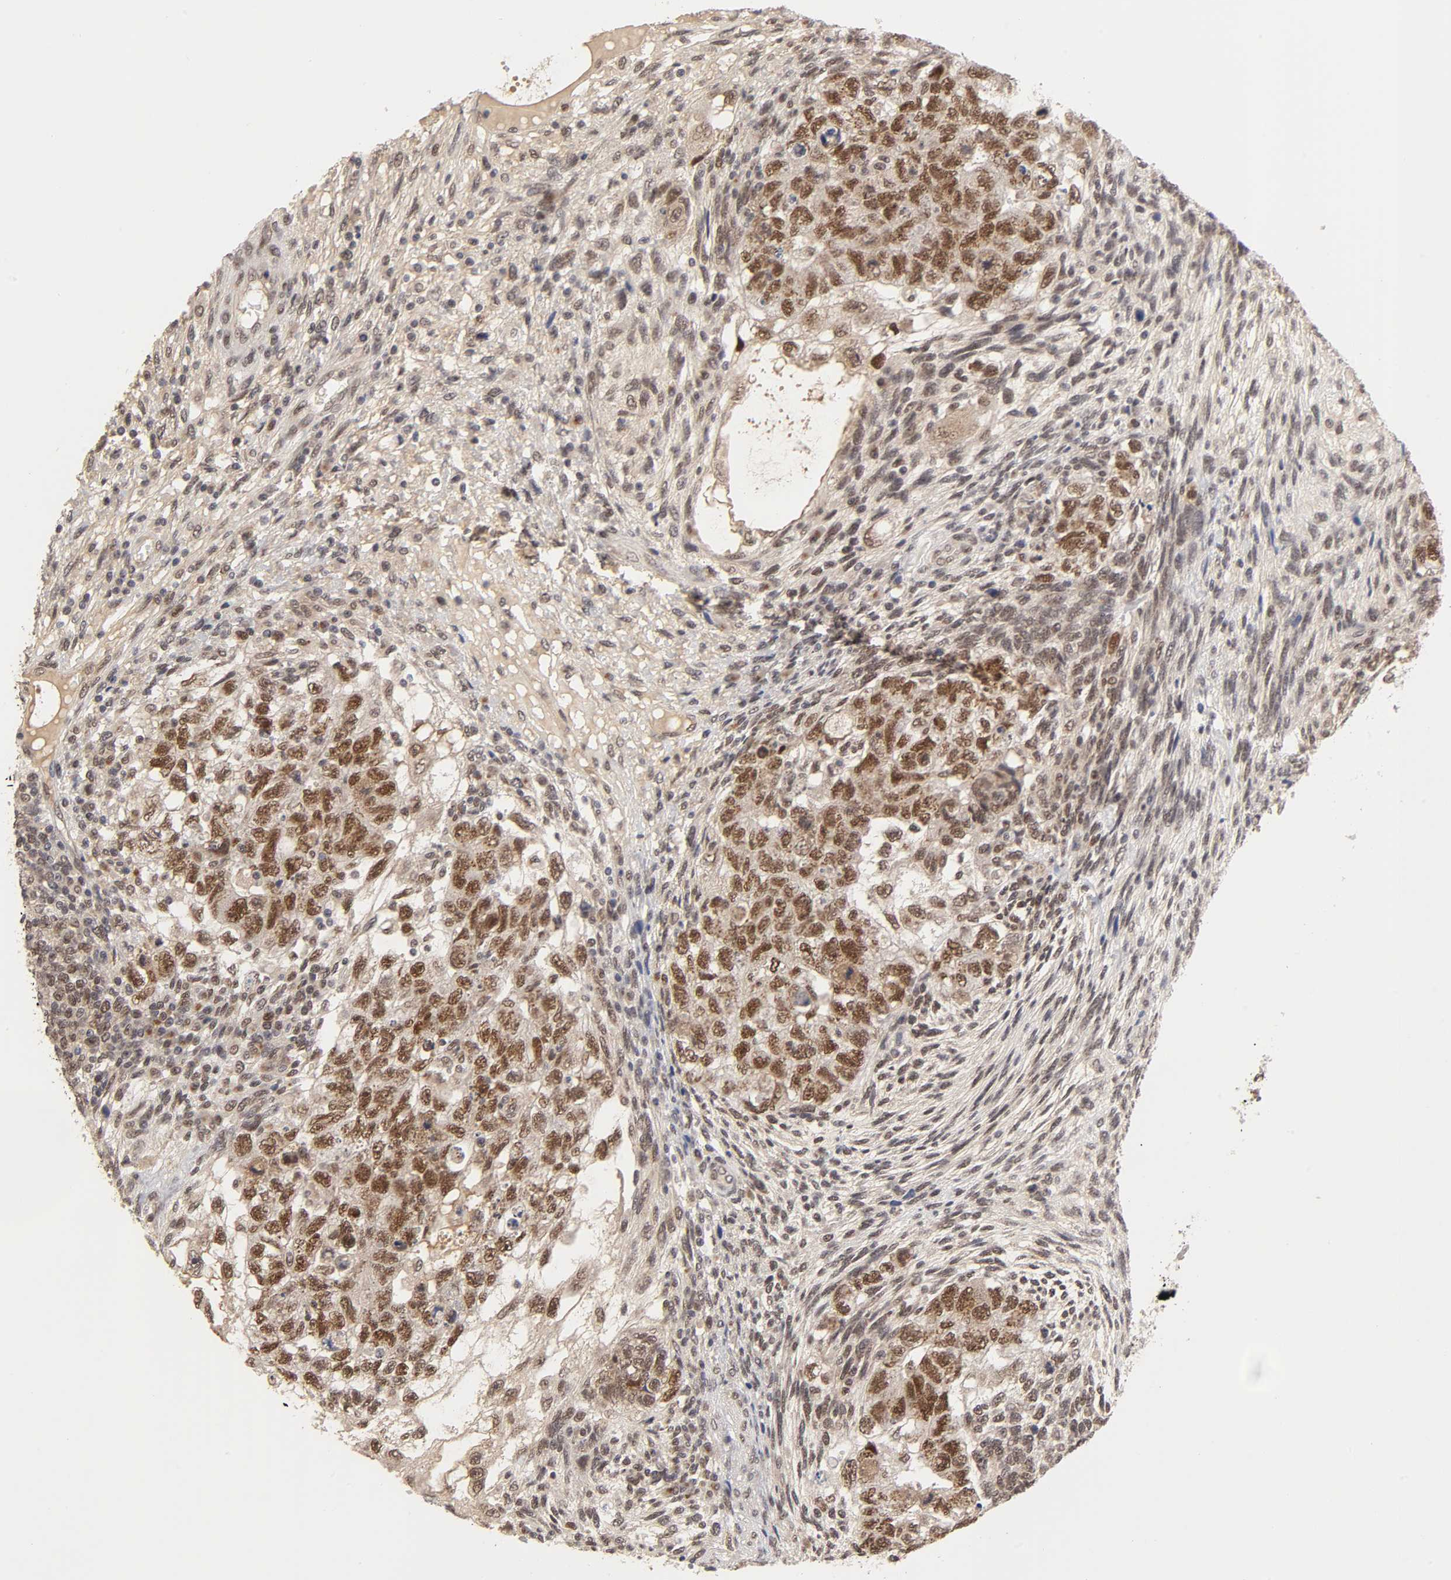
{"staining": {"intensity": "strong", "quantity": ">75%", "location": "cytoplasmic/membranous,nuclear"}, "tissue": "testis cancer", "cell_type": "Tumor cells", "image_type": "cancer", "snomed": [{"axis": "morphology", "description": "Normal tissue, NOS"}, {"axis": "morphology", "description": "Carcinoma, Embryonal, NOS"}, {"axis": "topography", "description": "Testis"}], "caption": "The micrograph demonstrates a brown stain indicating the presence of a protein in the cytoplasmic/membranous and nuclear of tumor cells in testis cancer (embryonal carcinoma). Immunohistochemistry (ihc) stains the protein in brown and the nuclei are stained blue.", "gene": "EP300", "patient": {"sex": "male", "age": 36}}